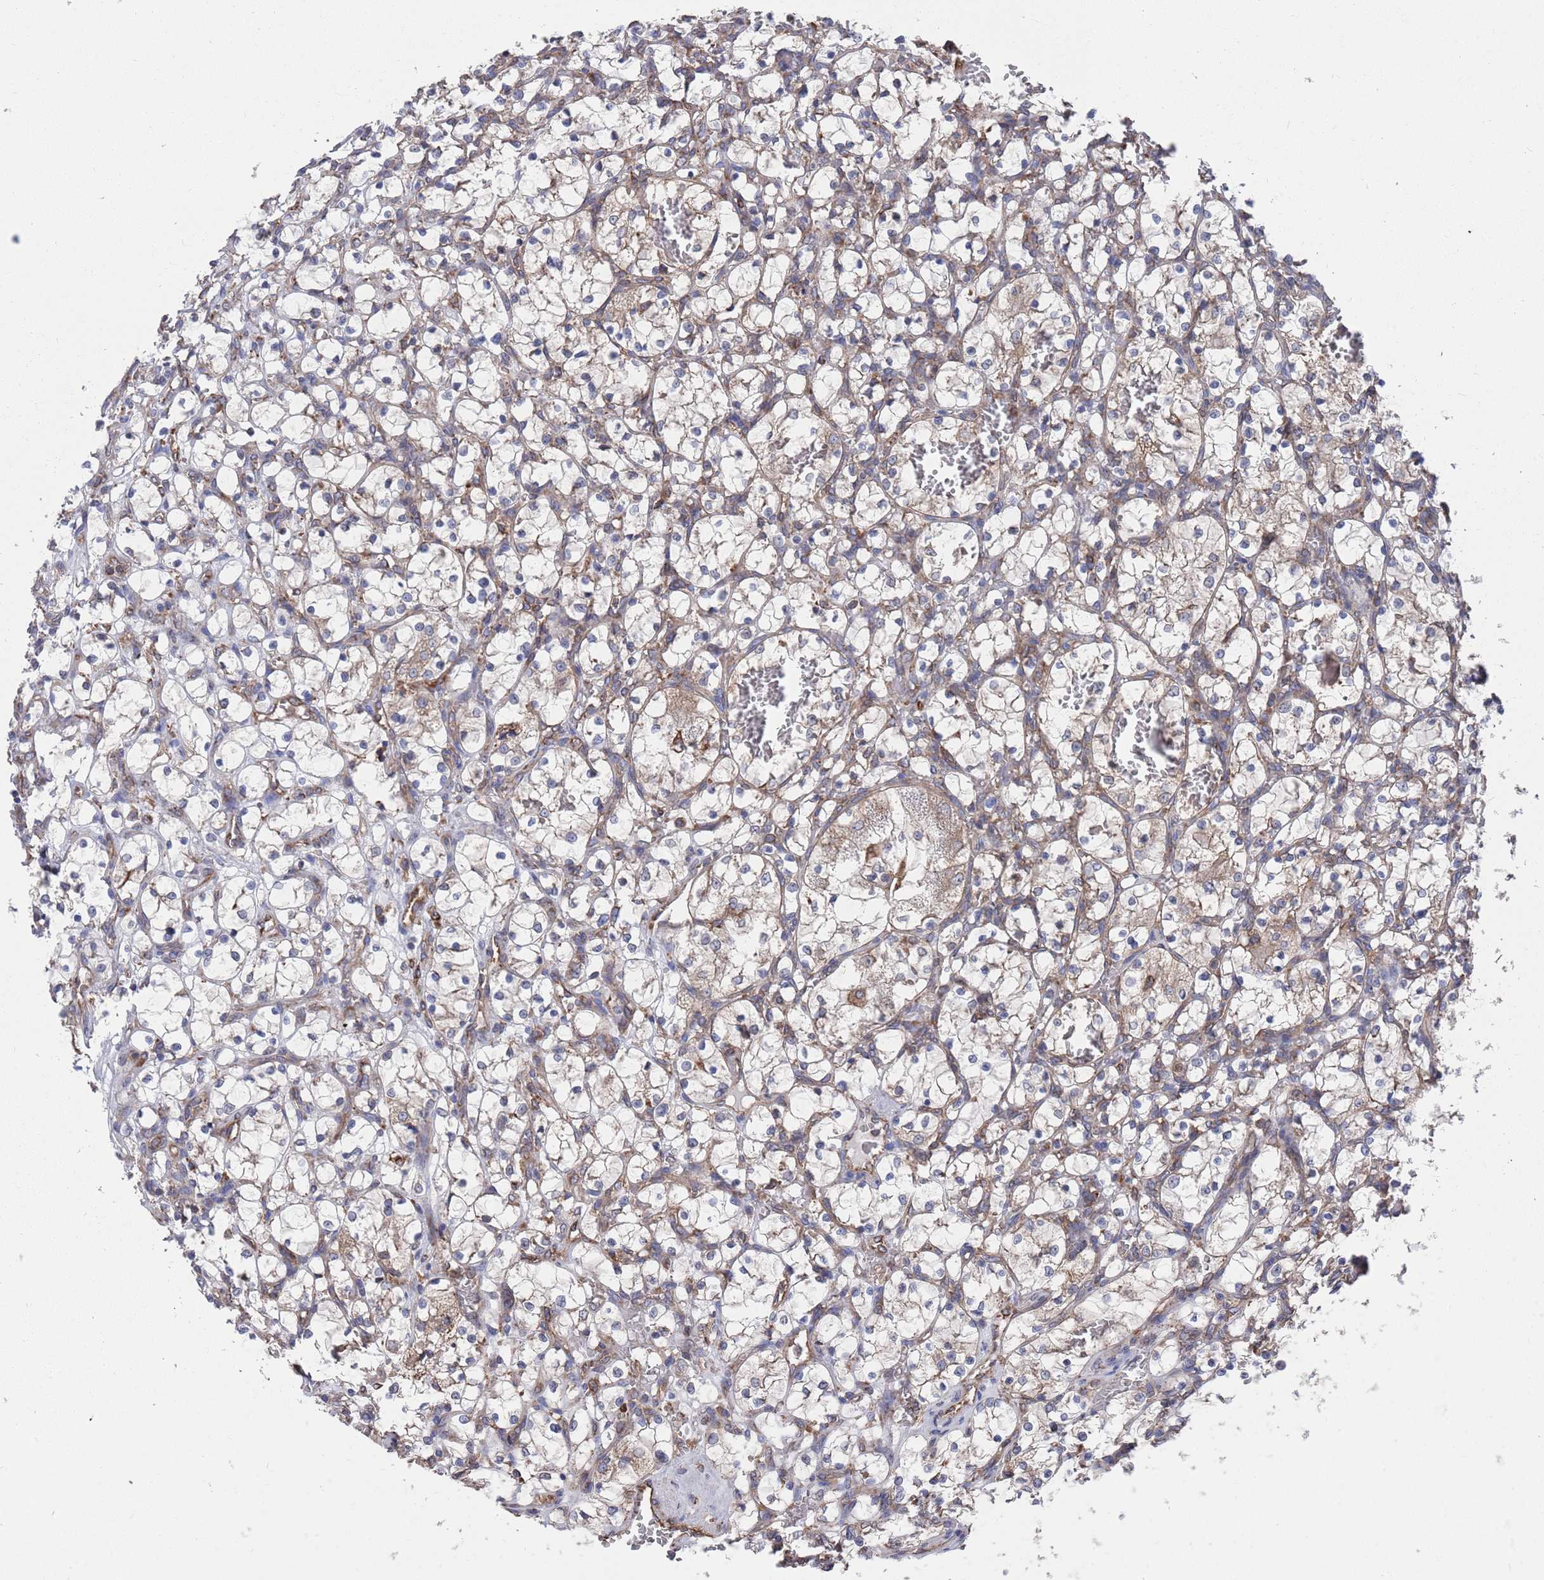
{"staining": {"intensity": "weak", "quantity": "25%-75%", "location": "cytoplasmic/membranous"}, "tissue": "renal cancer", "cell_type": "Tumor cells", "image_type": "cancer", "snomed": [{"axis": "morphology", "description": "Adenocarcinoma, NOS"}, {"axis": "topography", "description": "Kidney"}], "caption": "Renal cancer (adenocarcinoma) tissue shows weak cytoplasmic/membranous expression in about 25%-75% of tumor cells", "gene": "GID8", "patient": {"sex": "female", "age": 69}}